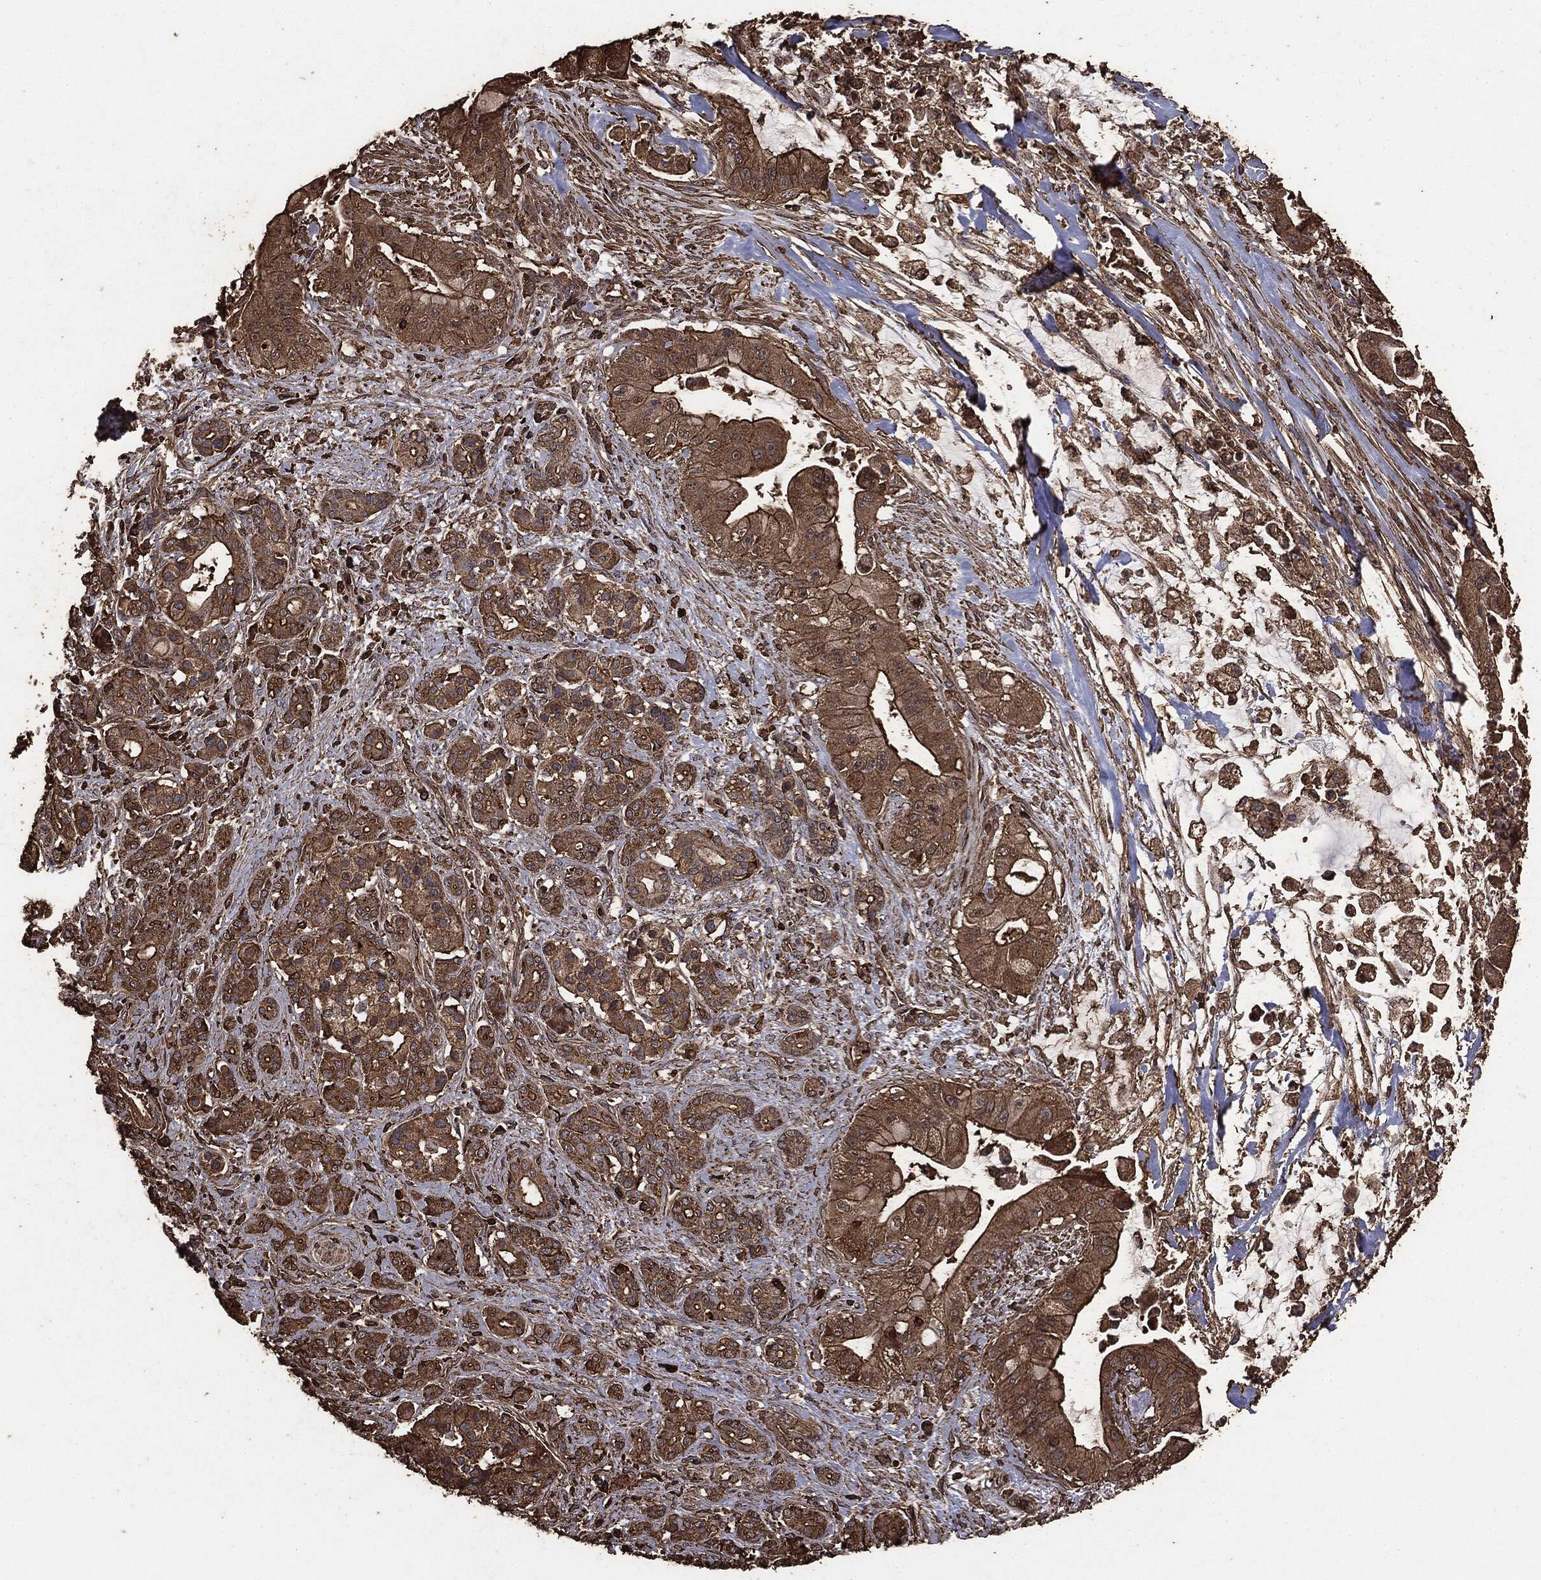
{"staining": {"intensity": "moderate", "quantity": ">75%", "location": "cytoplasmic/membranous"}, "tissue": "pancreatic cancer", "cell_type": "Tumor cells", "image_type": "cancer", "snomed": [{"axis": "morphology", "description": "Normal tissue, NOS"}, {"axis": "morphology", "description": "Inflammation, NOS"}, {"axis": "morphology", "description": "Adenocarcinoma, NOS"}, {"axis": "topography", "description": "Pancreas"}], "caption": "IHC (DAB) staining of pancreatic cancer displays moderate cytoplasmic/membranous protein positivity in about >75% of tumor cells. Nuclei are stained in blue.", "gene": "MTOR", "patient": {"sex": "male", "age": 57}}